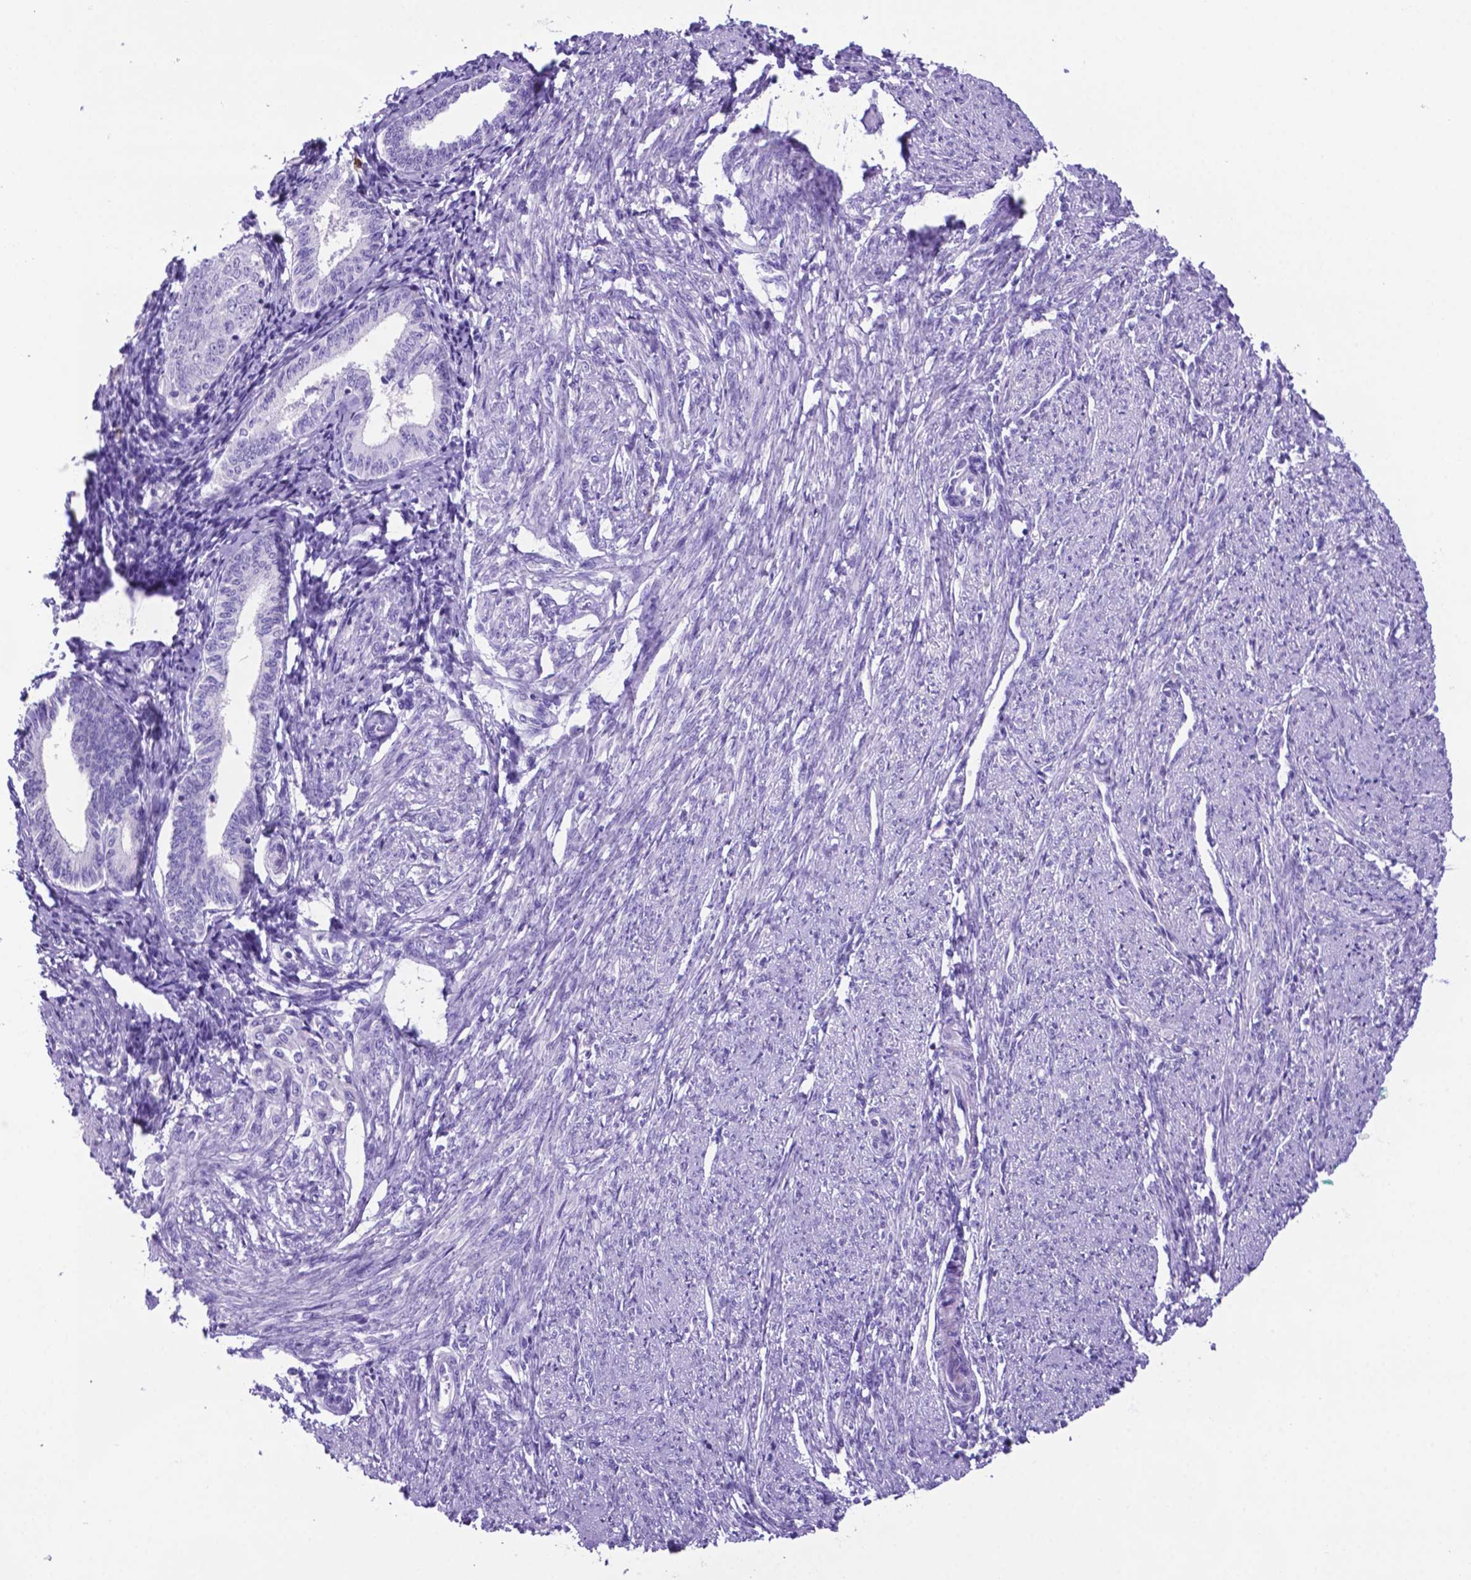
{"staining": {"intensity": "negative", "quantity": "none", "location": "none"}, "tissue": "smooth muscle", "cell_type": "Smooth muscle cells", "image_type": "normal", "snomed": [{"axis": "morphology", "description": "Normal tissue, NOS"}, {"axis": "topography", "description": "Smooth muscle"}], "caption": "A high-resolution histopathology image shows IHC staining of unremarkable smooth muscle, which exhibits no significant staining in smooth muscle cells. (Immunohistochemistry, brightfield microscopy, high magnification).", "gene": "LZTR1", "patient": {"sex": "female", "age": 65}}